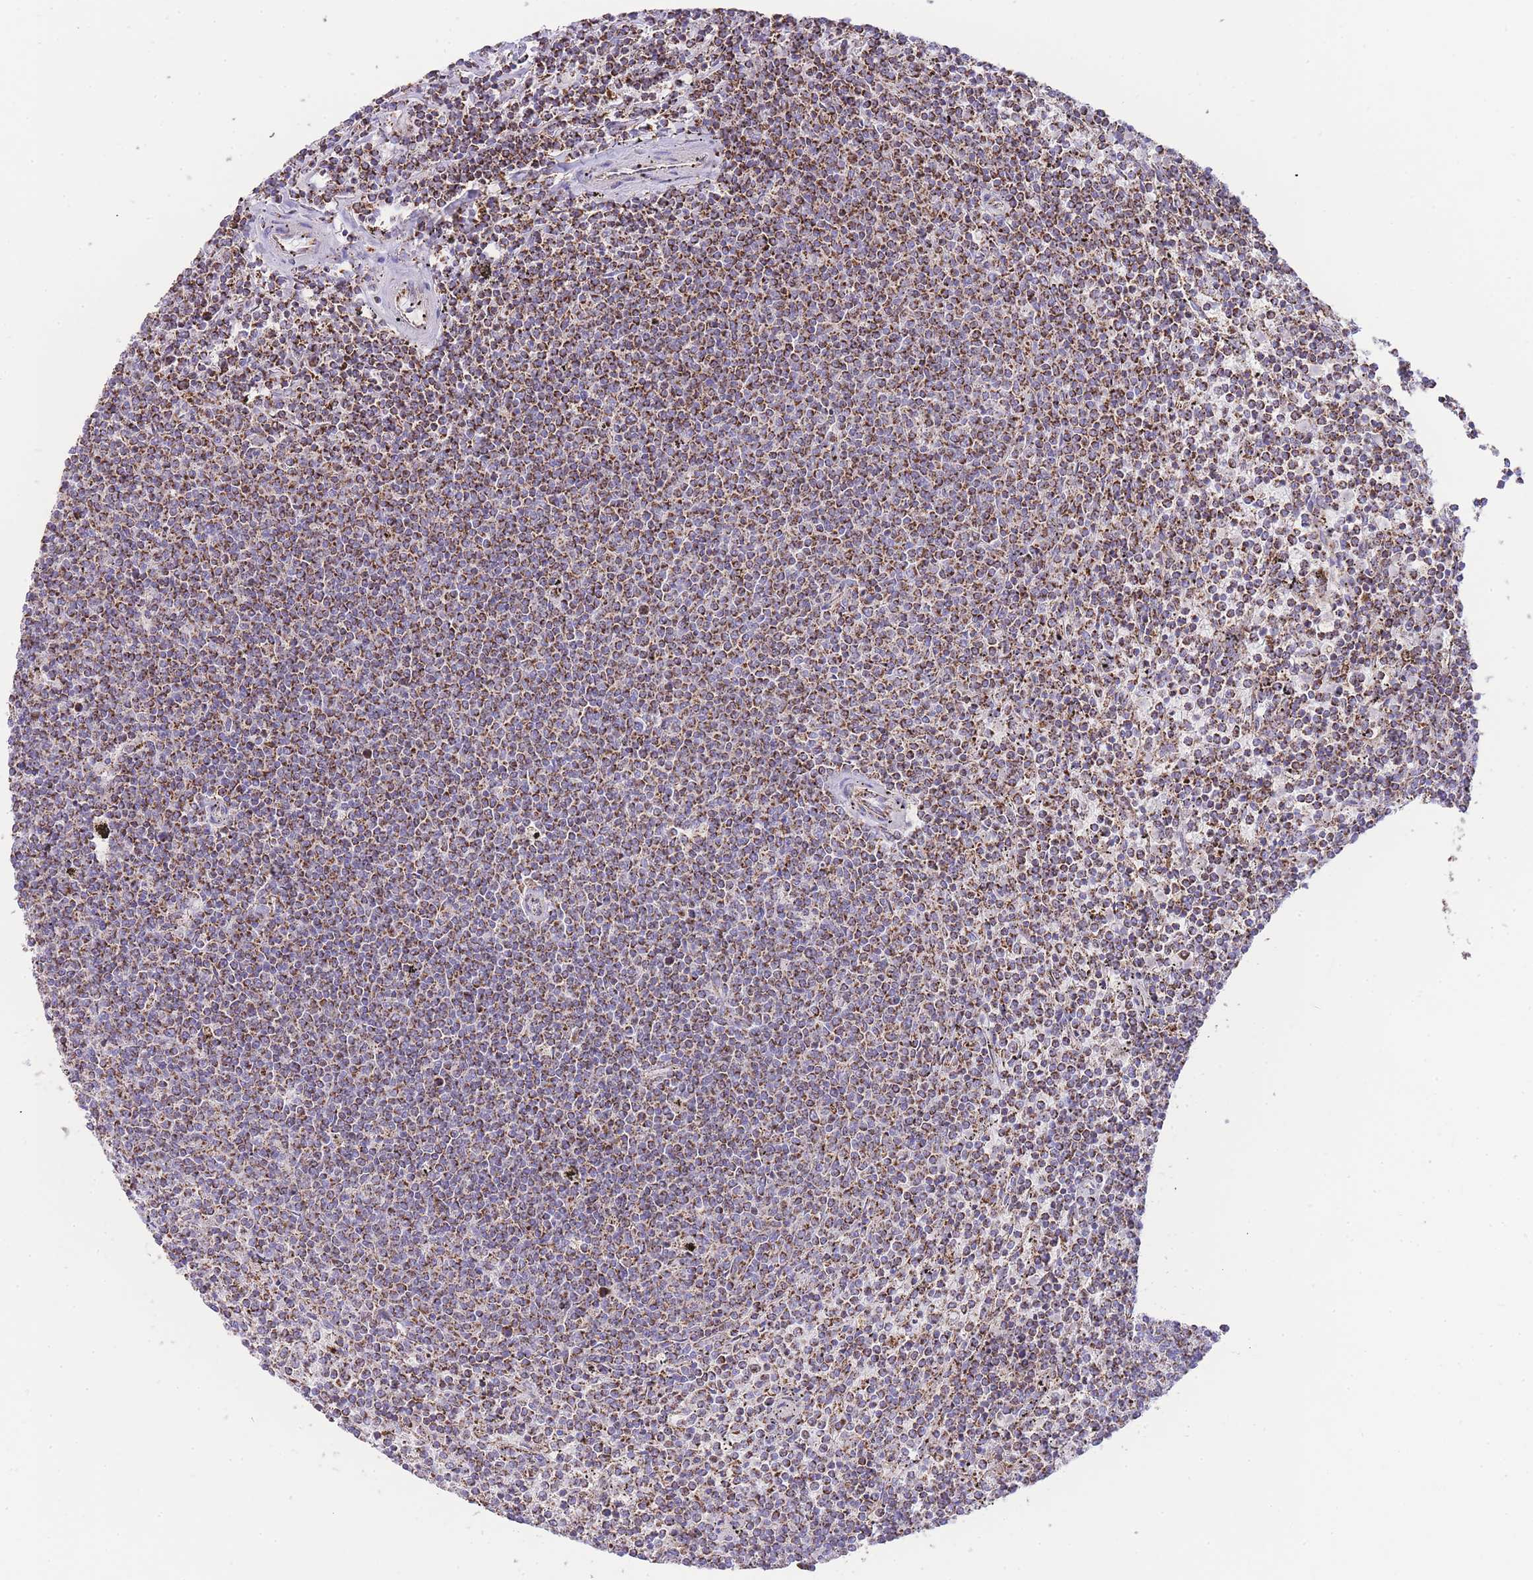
{"staining": {"intensity": "moderate", "quantity": ">75%", "location": "cytoplasmic/membranous"}, "tissue": "lymphoma", "cell_type": "Tumor cells", "image_type": "cancer", "snomed": [{"axis": "morphology", "description": "Malignant lymphoma, non-Hodgkin's type, Low grade"}, {"axis": "topography", "description": "Spleen"}], "caption": "A medium amount of moderate cytoplasmic/membranous expression is appreciated in about >75% of tumor cells in low-grade malignant lymphoma, non-Hodgkin's type tissue.", "gene": "GSTM1", "patient": {"sex": "female", "age": 50}}